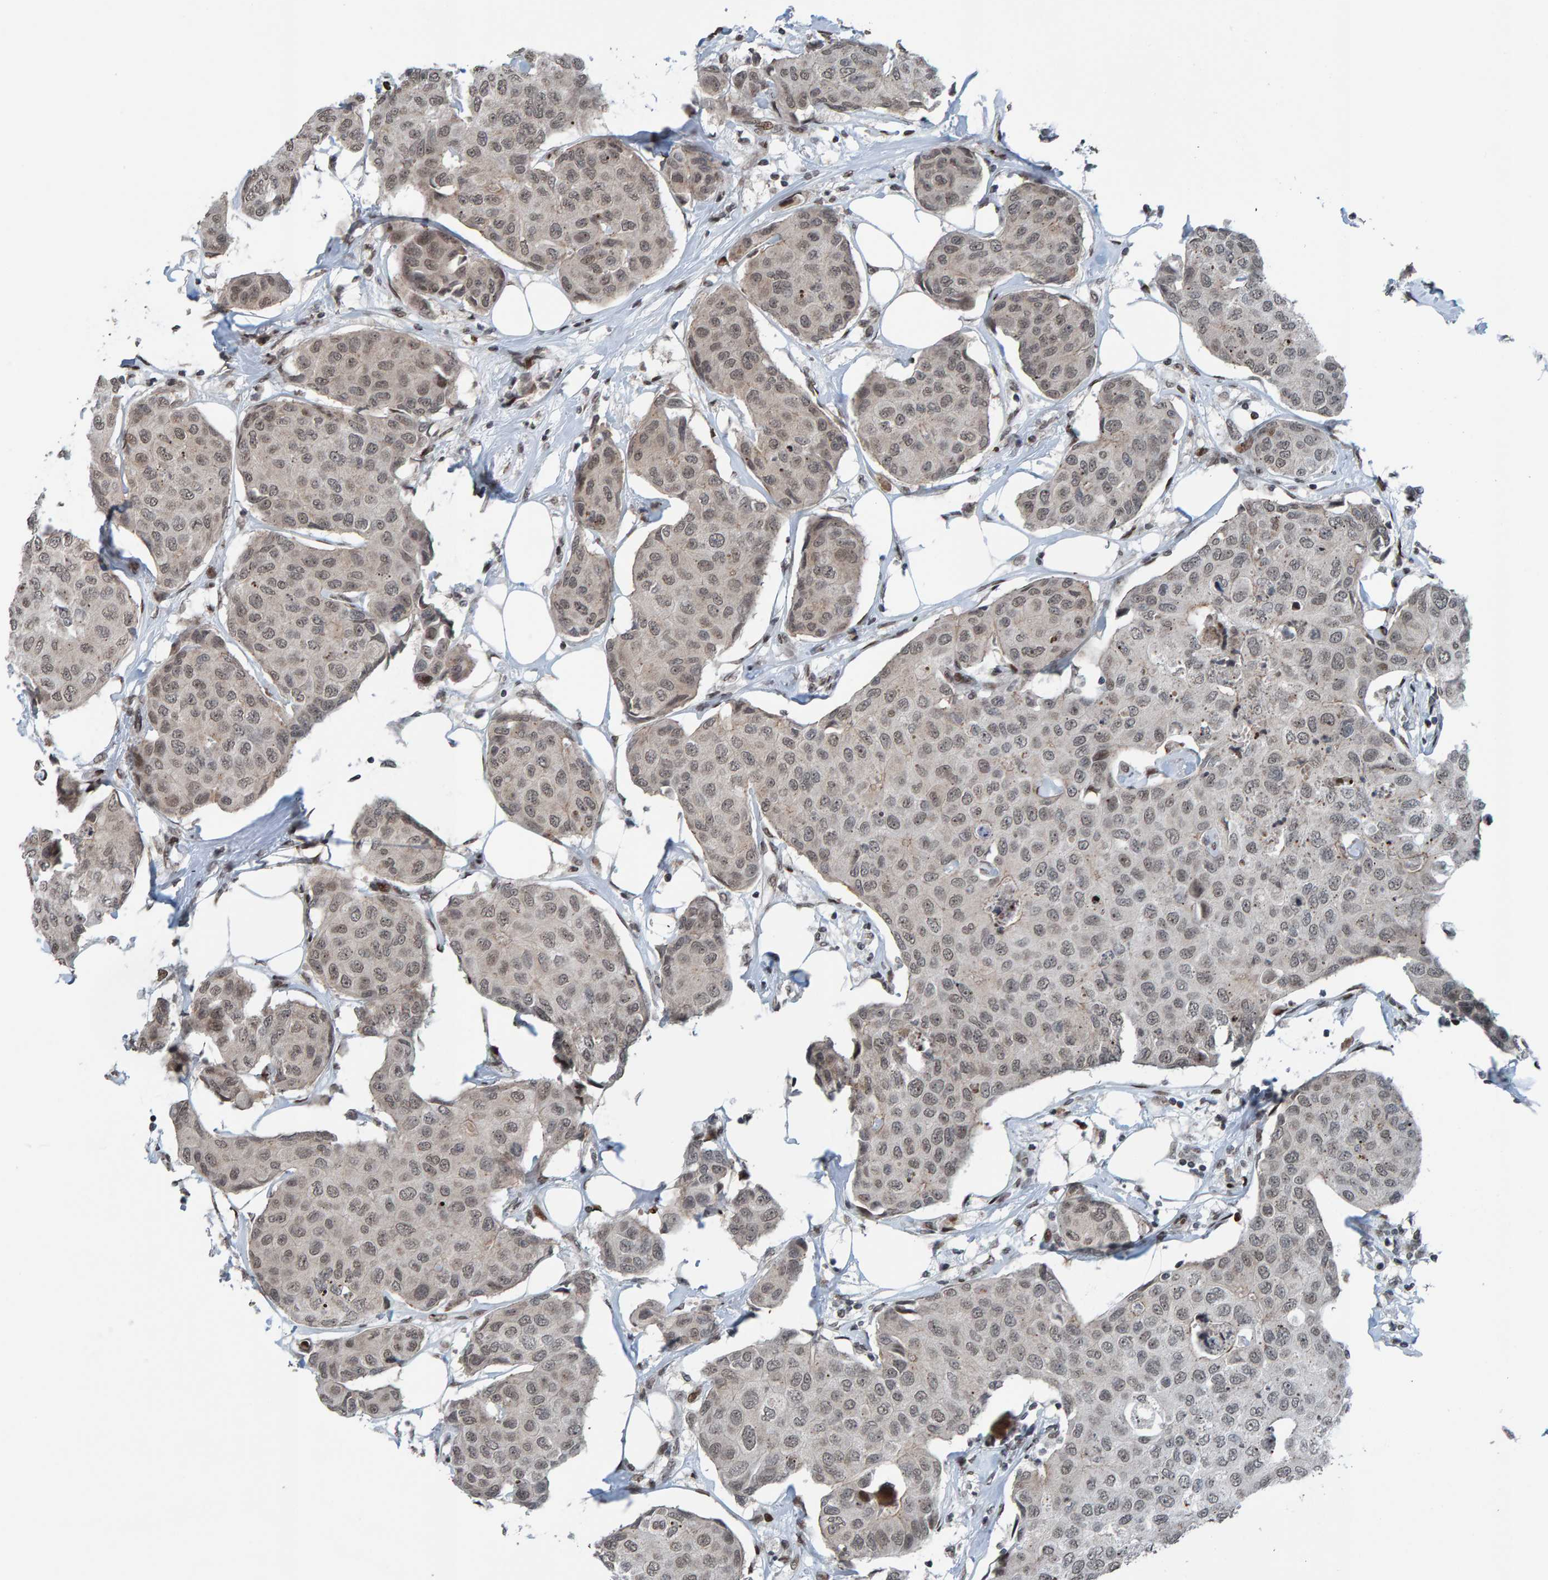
{"staining": {"intensity": "weak", "quantity": ">75%", "location": "nuclear"}, "tissue": "breast cancer", "cell_type": "Tumor cells", "image_type": "cancer", "snomed": [{"axis": "morphology", "description": "Duct carcinoma"}, {"axis": "topography", "description": "Breast"}], "caption": "Breast intraductal carcinoma stained with a brown dye reveals weak nuclear positive positivity in approximately >75% of tumor cells.", "gene": "ZNF366", "patient": {"sex": "female", "age": 80}}